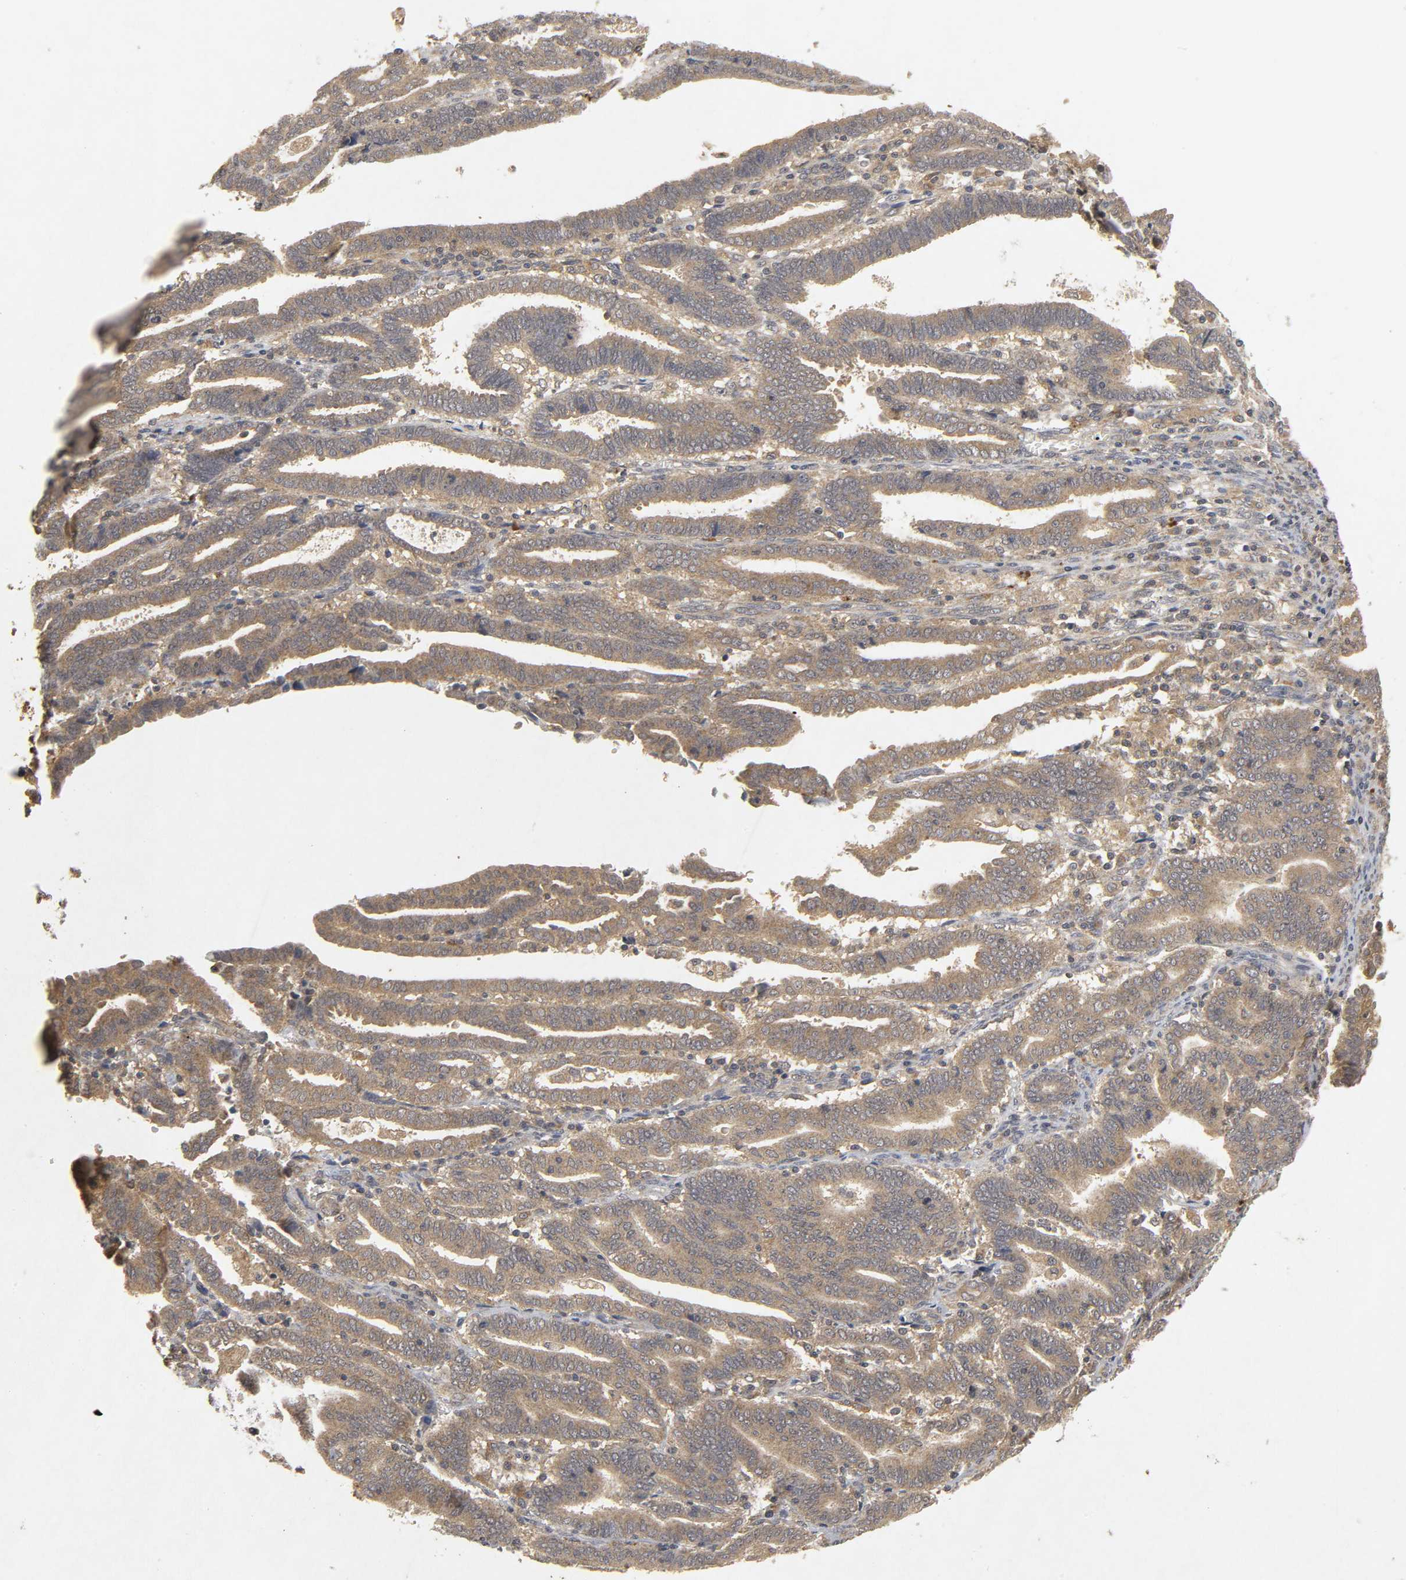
{"staining": {"intensity": "weak", "quantity": ">75%", "location": "cytoplasmic/membranous"}, "tissue": "endometrial cancer", "cell_type": "Tumor cells", "image_type": "cancer", "snomed": [{"axis": "morphology", "description": "Adenocarcinoma, NOS"}, {"axis": "topography", "description": "Uterus"}], "caption": "About >75% of tumor cells in human adenocarcinoma (endometrial) display weak cytoplasmic/membranous protein staining as visualized by brown immunohistochemical staining.", "gene": "TRAF6", "patient": {"sex": "female", "age": 83}}